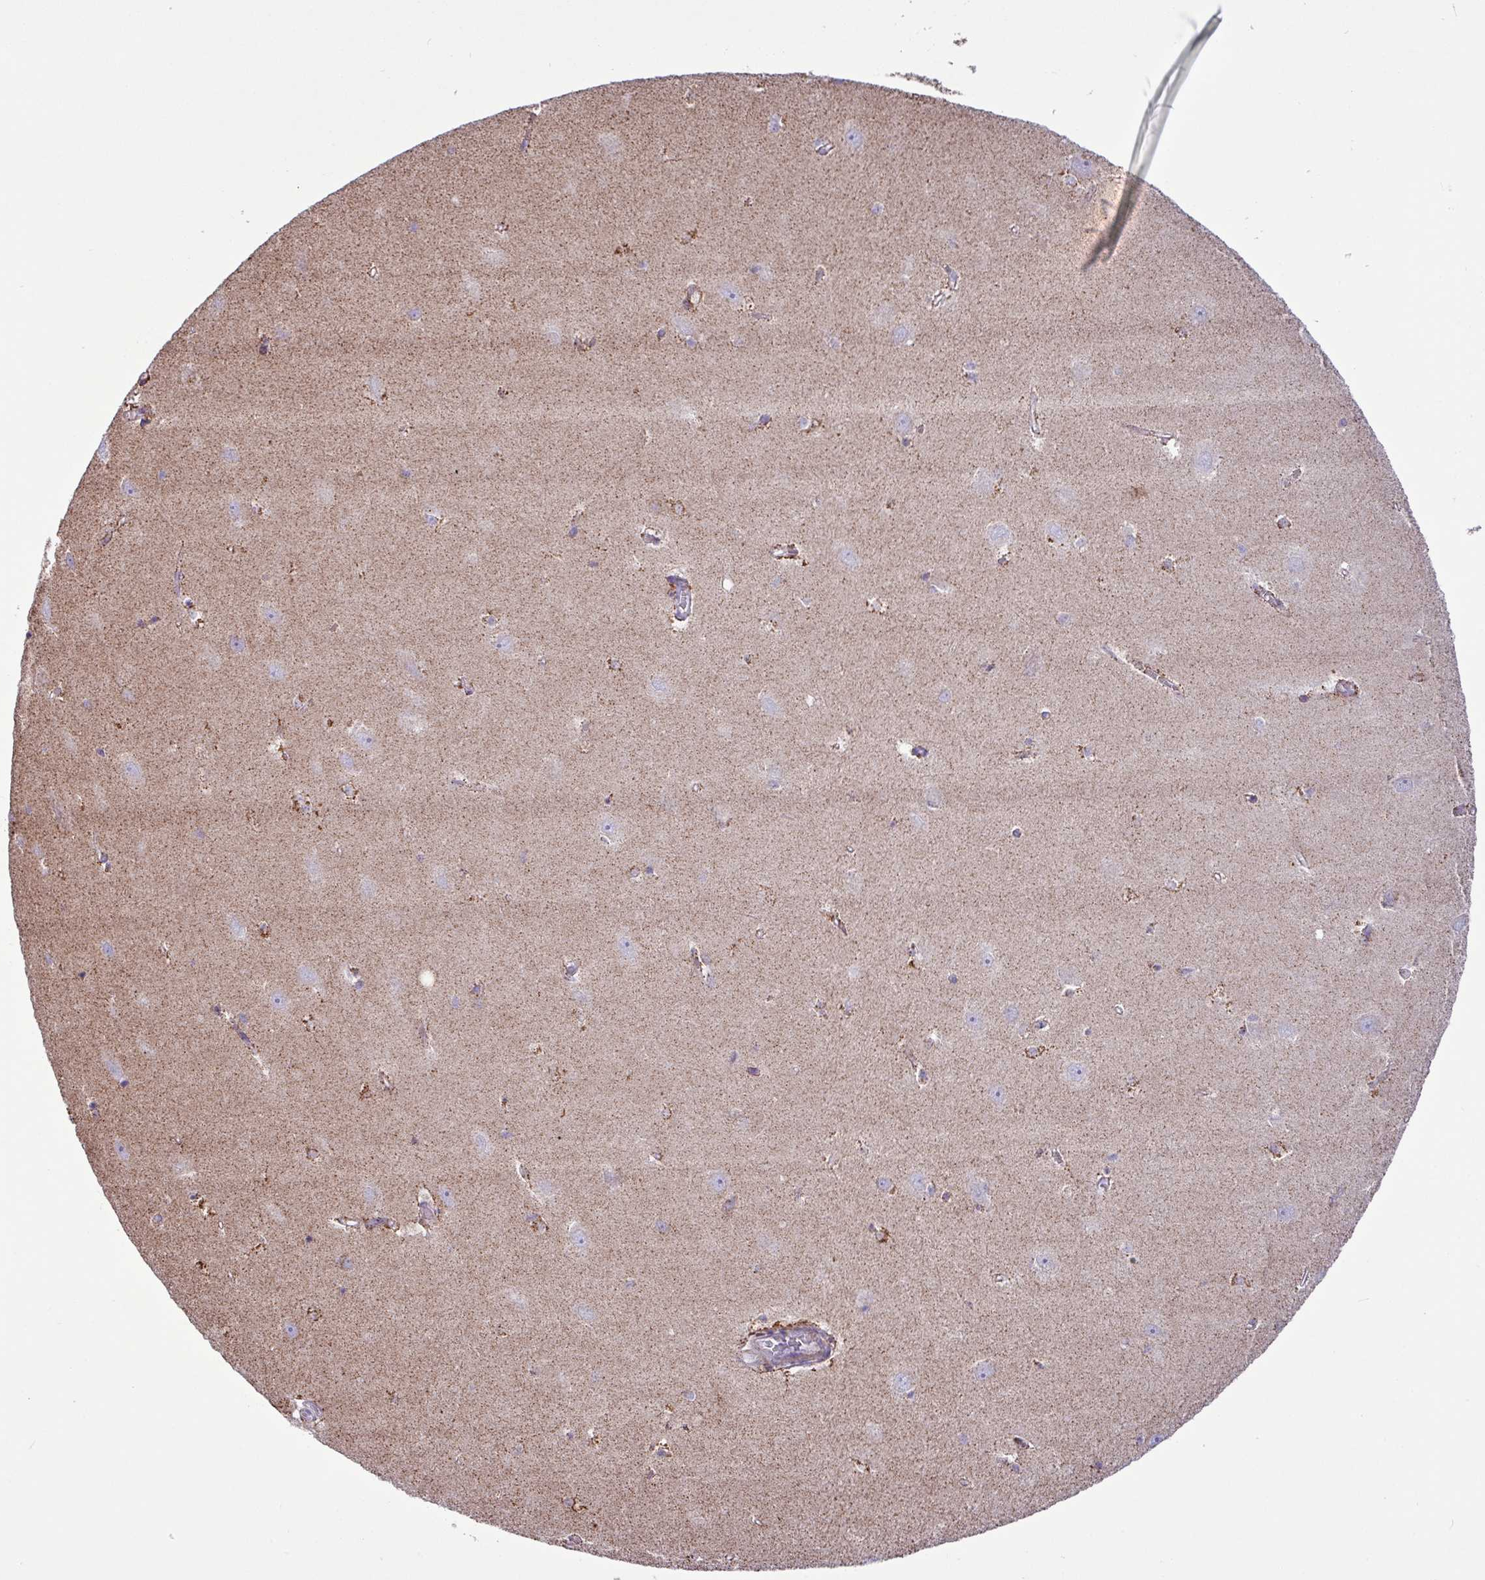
{"staining": {"intensity": "moderate", "quantity": "<25%", "location": "cytoplasmic/membranous"}, "tissue": "hippocampus", "cell_type": "Glial cells", "image_type": "normal", "snomed": [{"axis": "morphology", "description": "Normal tissue, NOS"}, {"axis": "topography", "description": "Hippocampus"}], "caption": "DAB (3,3'-diaminobenzidine) immunohistochemical staining of normal hippocampus displays moderate cytoplasmic/membranous protein expression in about <25% of glial cells. (DAB (3,3'-diaminobenzidine) = brown stain, brightfield microscopy at high magnification).", "gene": "RTL3", "patient": {"sex": "female", "age": 64}}